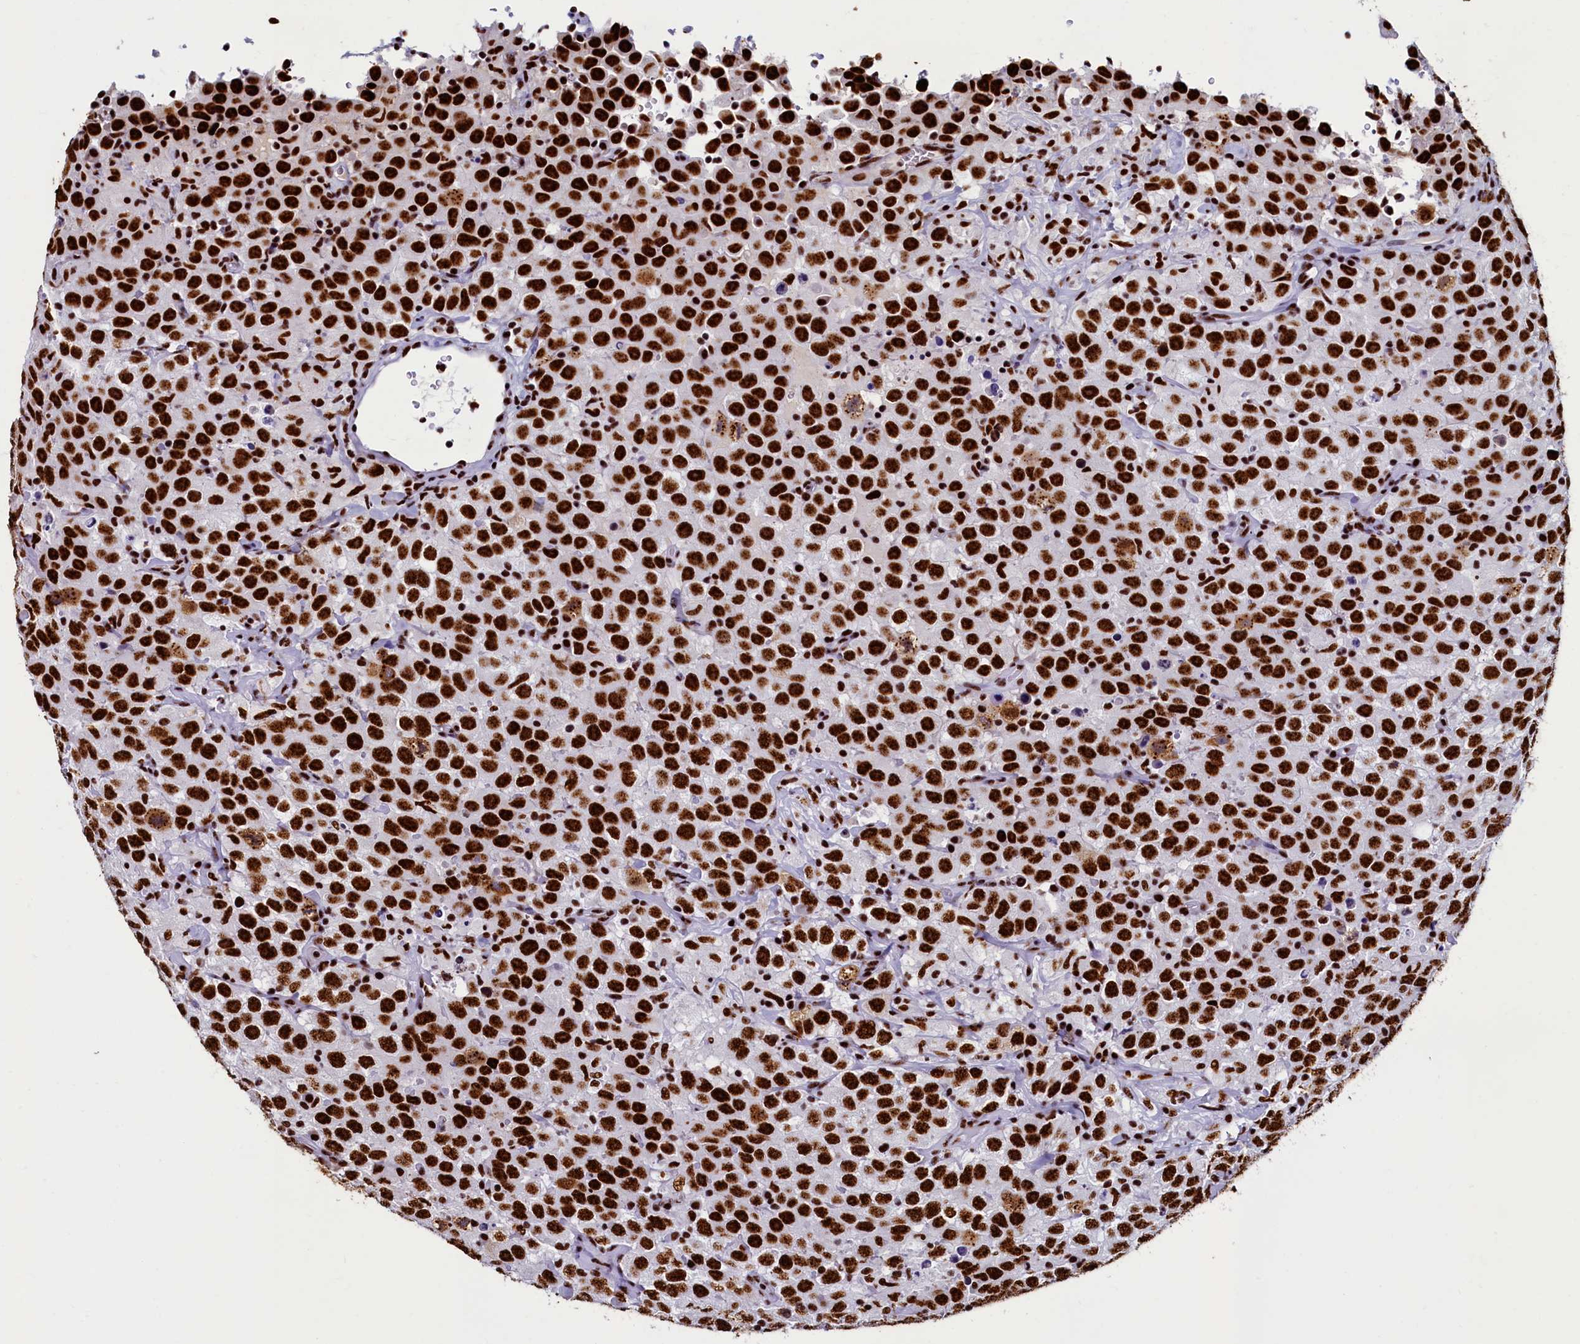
{"staining": {"intensity": "strong", "quantity": ">75%", "location": "nuclear"}, "tissue": "testis cancer", "cell_type": "Tumor cells", "image_type": "cancer", "snomed": [{"axis": "morphology", "description": "Seminoma, NOS"}, {"axis": "topography", "description": "Testis"}], "caption": "Immunohistochemistry (IHC) micrograph of neoplastic tissue: seminoma (testis) stained using IHC shows high levels of strong protein expression localized specifically in the nuclear of tumor cells, appearing as a nuclear brown color.", "gene": "SRRM2", "patient": {"sex": "male", "age": 41}}